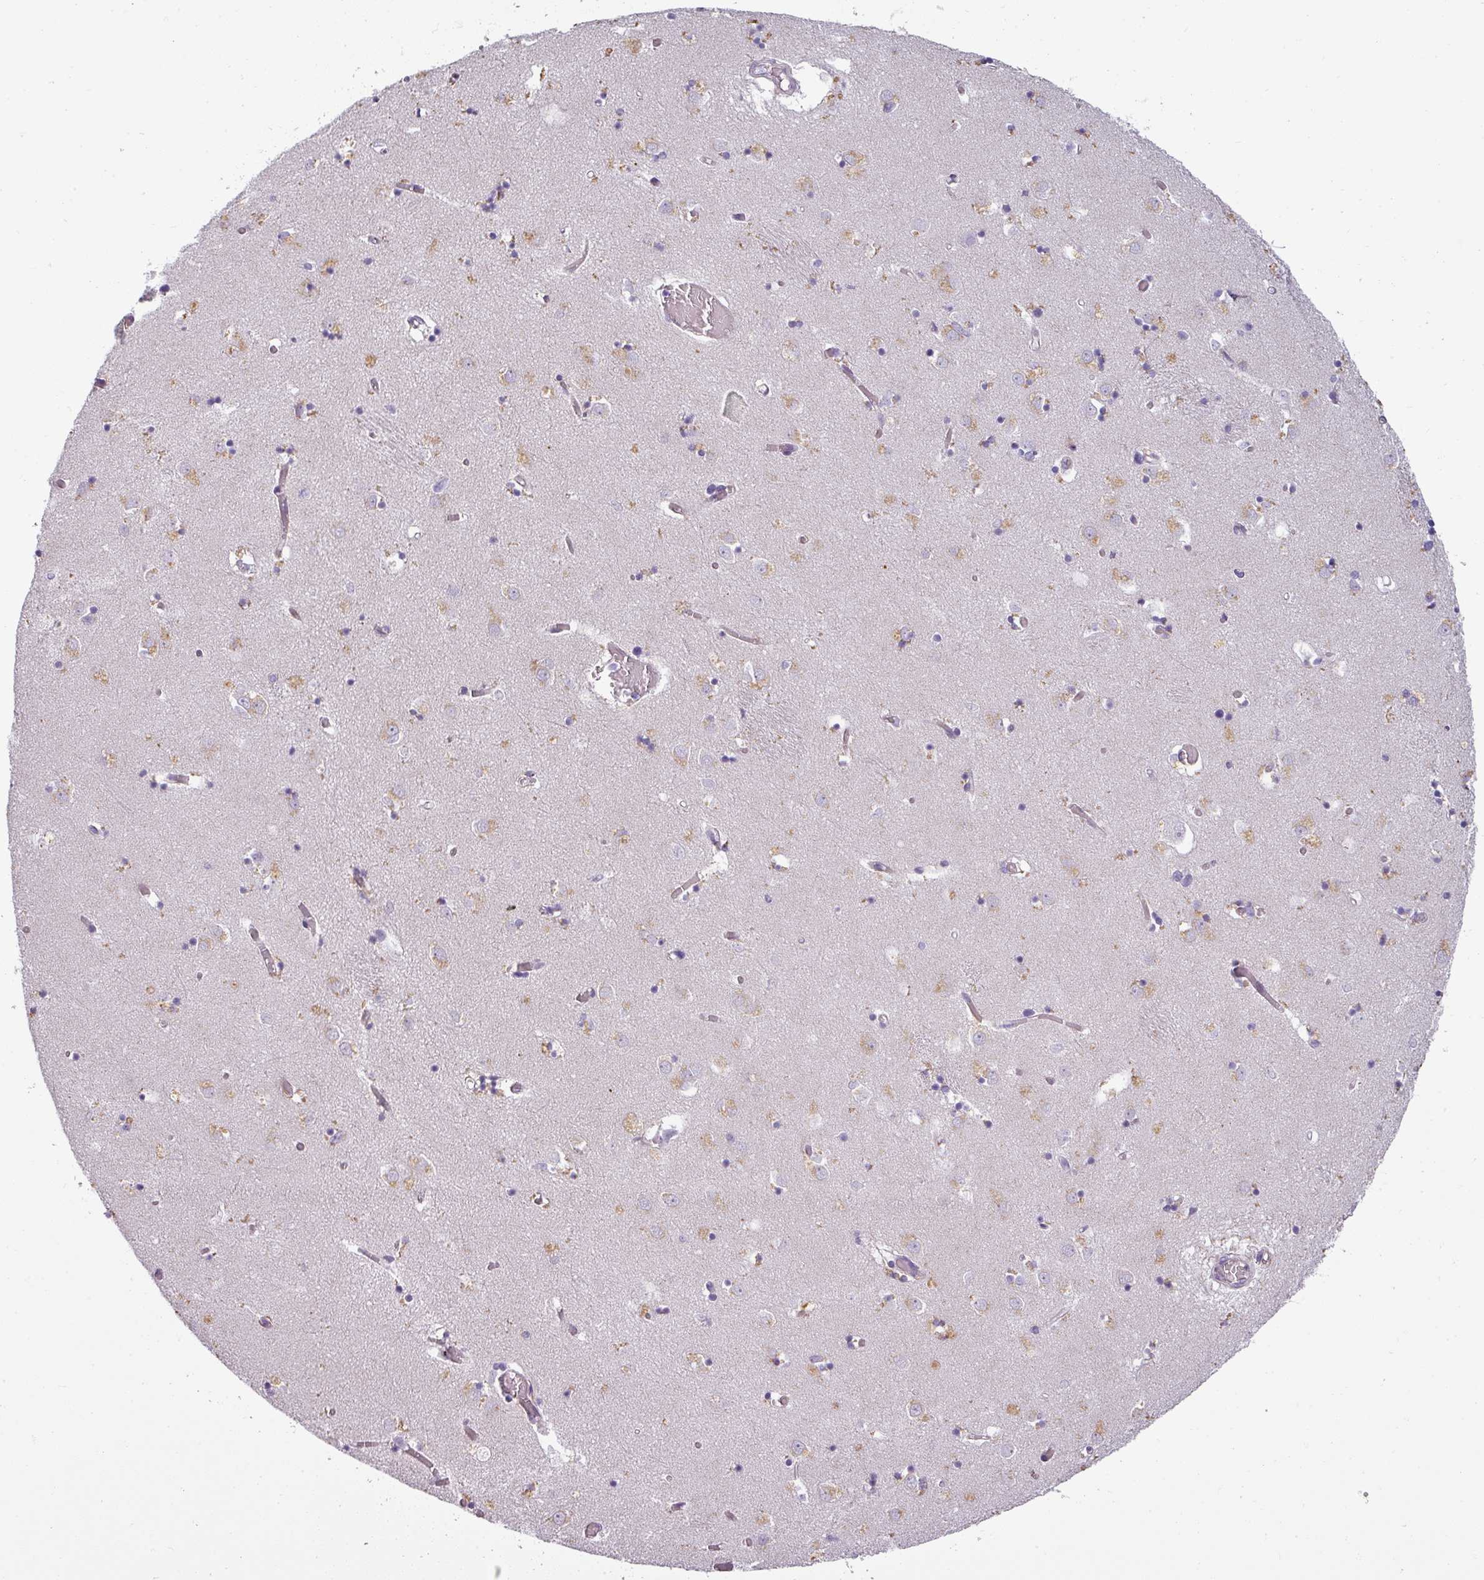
{"staining": {"intensity": "negative", "quantity": "none", "location": "none"}, "tissue": "caudate", "cell_type": "Glial cells", "image_type": "normal", "snomed": [{"axis": "morphology", "description": "Normal tissue, NOS"}, {"axis": "topography", "description": "Lateral ventricle wall"}], "caption": "Immunohistochemistry (IHC) histopathology image of benign human caudate stained for a protein (brown), which demonstrates no staining in glial cells.", "gene": "ASB1", "patient": {"sex": "male", "age": 70}}